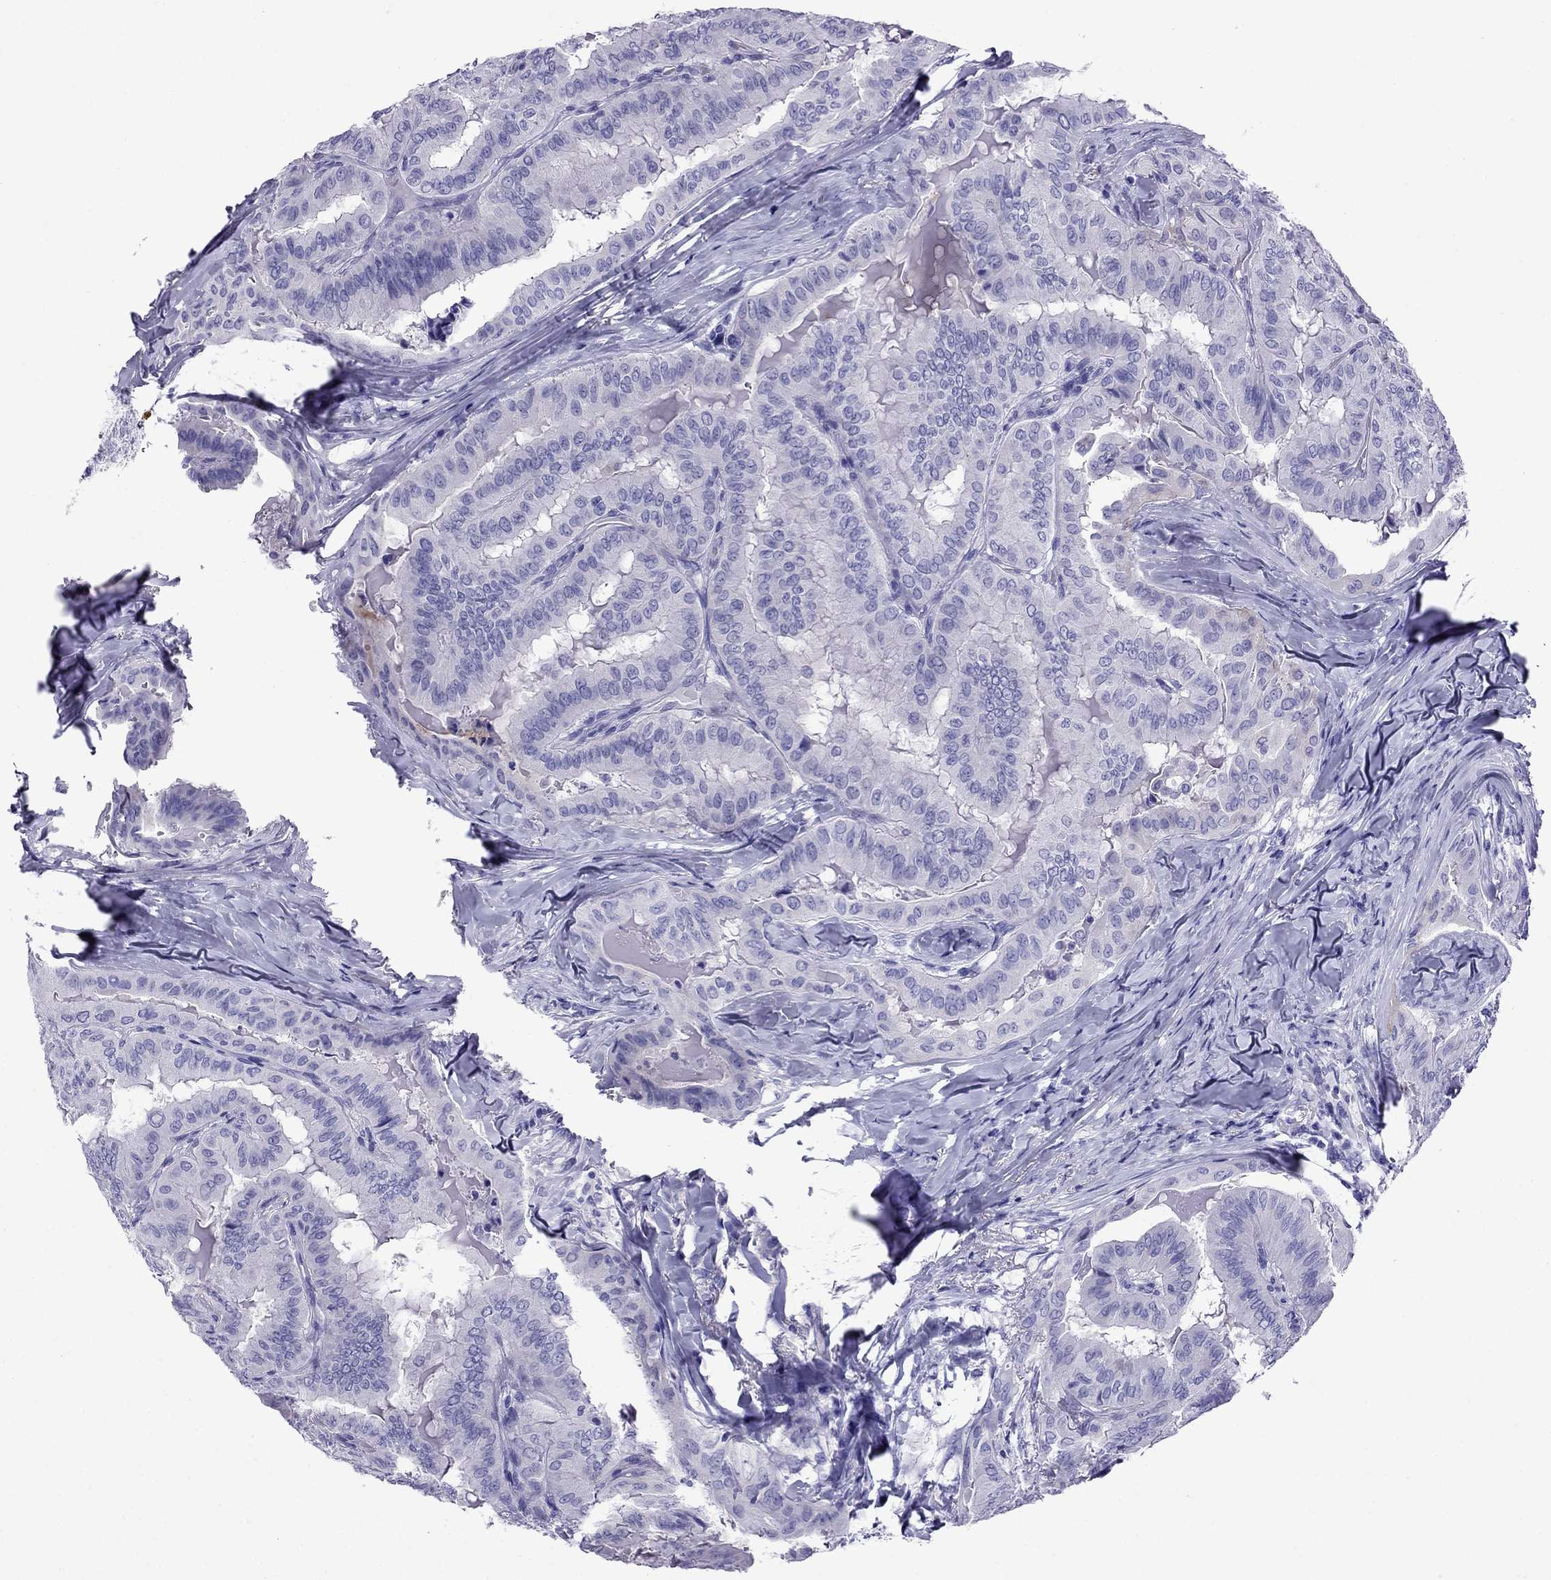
{"staining": {"intensity": "negative", "quantity": "none", "location": "none"}, "tissue": "thyroid cancer", "cell_type": "Tumor cells", "image_type": "cancer", "snomed": [{"axis": "morphology", "description": "Papillary adenocarcinoma, NOS"}, {"axis": "topography", "description": "Thyroid gland"}], "caption": "IHC image of papillary adenocarcinoma (thyroid) stained for a protein (brown), which shows no staining in tumor cells.", "gene": "CRYBA1", "patient": {"sex": "female", "age": 68}}